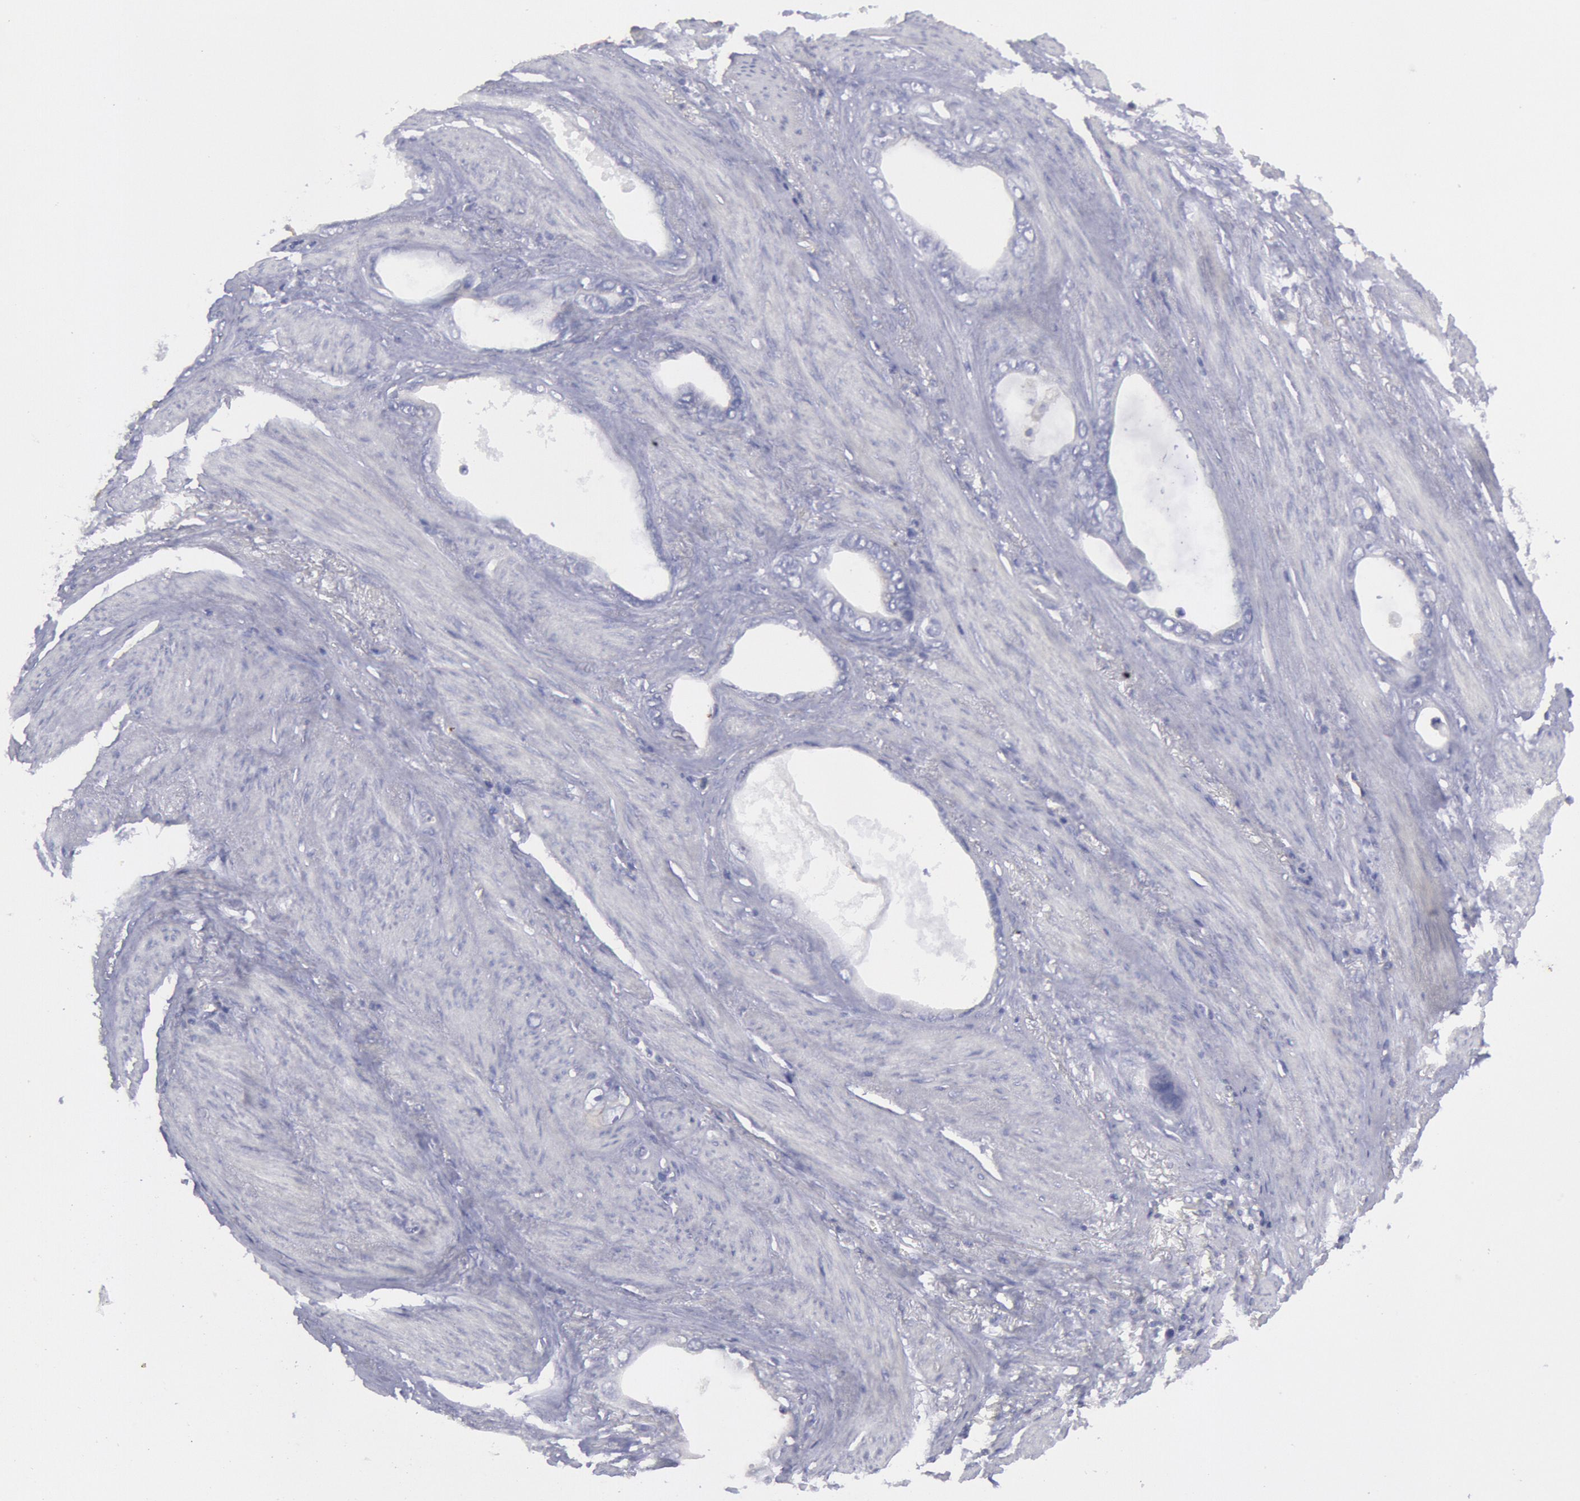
{"staining": {"intensity": "negative", "quantity": "none", "location": "none"}, "tissue": "stomach cancer", "cell_type": "Tumor cells", "image_type": "cancer", "snomed": [{"axis": "morphology", "description": "Adenocarcinoma, NOS"}, {"axis": "topography", "description": "Stomach"}], "caption": "Immunohistochemistry micrograph of human stomach adenocarcinoma stained for a protein (brown), which exhibits no positivity in tumor cells. (Brightfield microscopy of DAB immunohistochemistry (IHC) at high magnification).", "gene": "MYH7", "patient": {"sex": "male", "age": 78}}